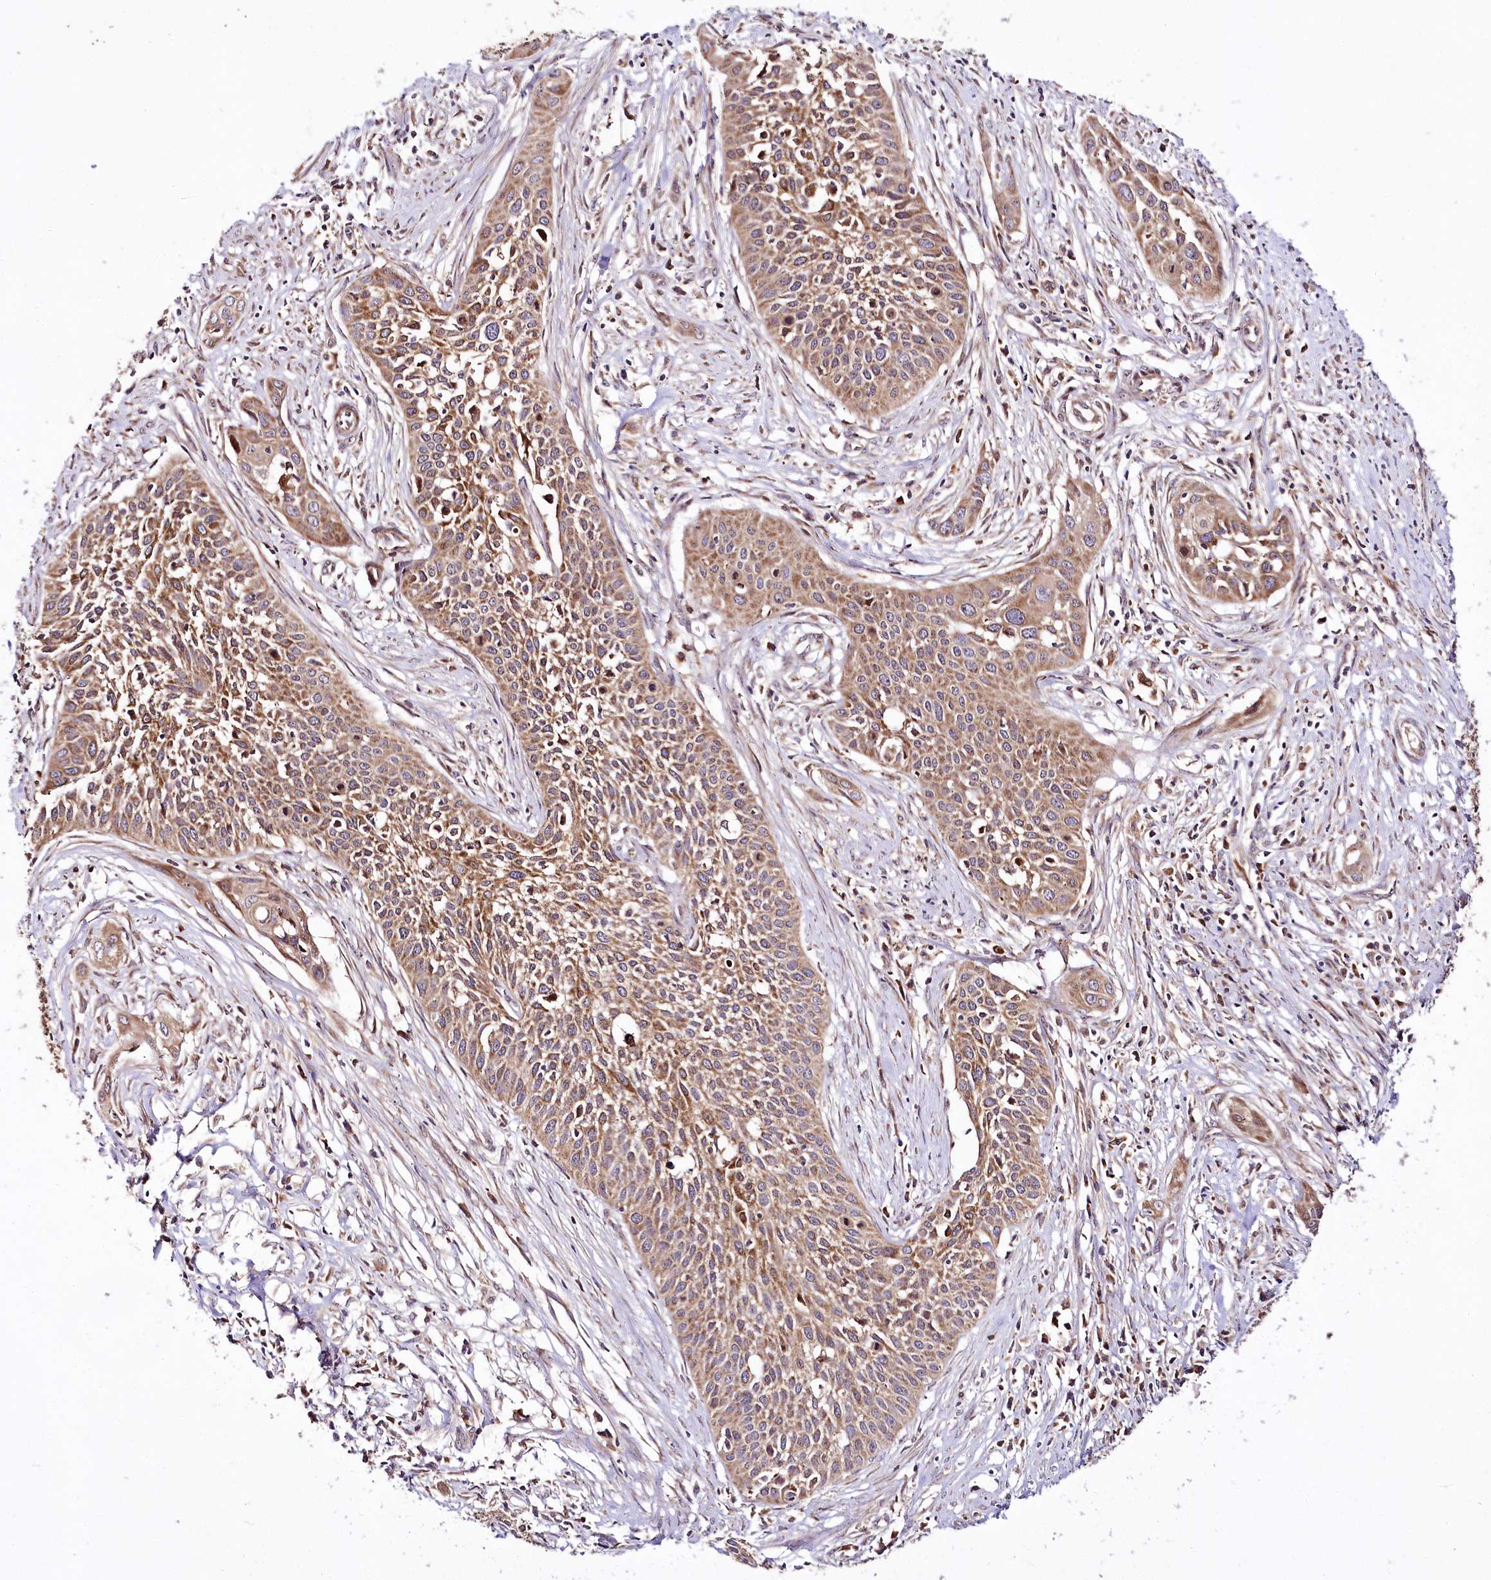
{"staining": {"intensity": "moderate", "quantity": ">75%", "location": "cytoplasmic/membranous"}, "tissue": "cervical cancer", "cell_type": "Tumor cells", "image_type": "cancer", "snomed": [{"axis": "morphology", "description": "Squamous cell carcinoma, NOS"}, {"axis": "topography", "description": "Cervix"}], "caption": "Immunohistochemical staining of human cervical cancer reveals medium levels of moderate cytoplasmic/membranous protein staining in approximately >75% of tumor cells.", "gene": "RAB7A", "patient": {"sex": "female", "age": 34}}